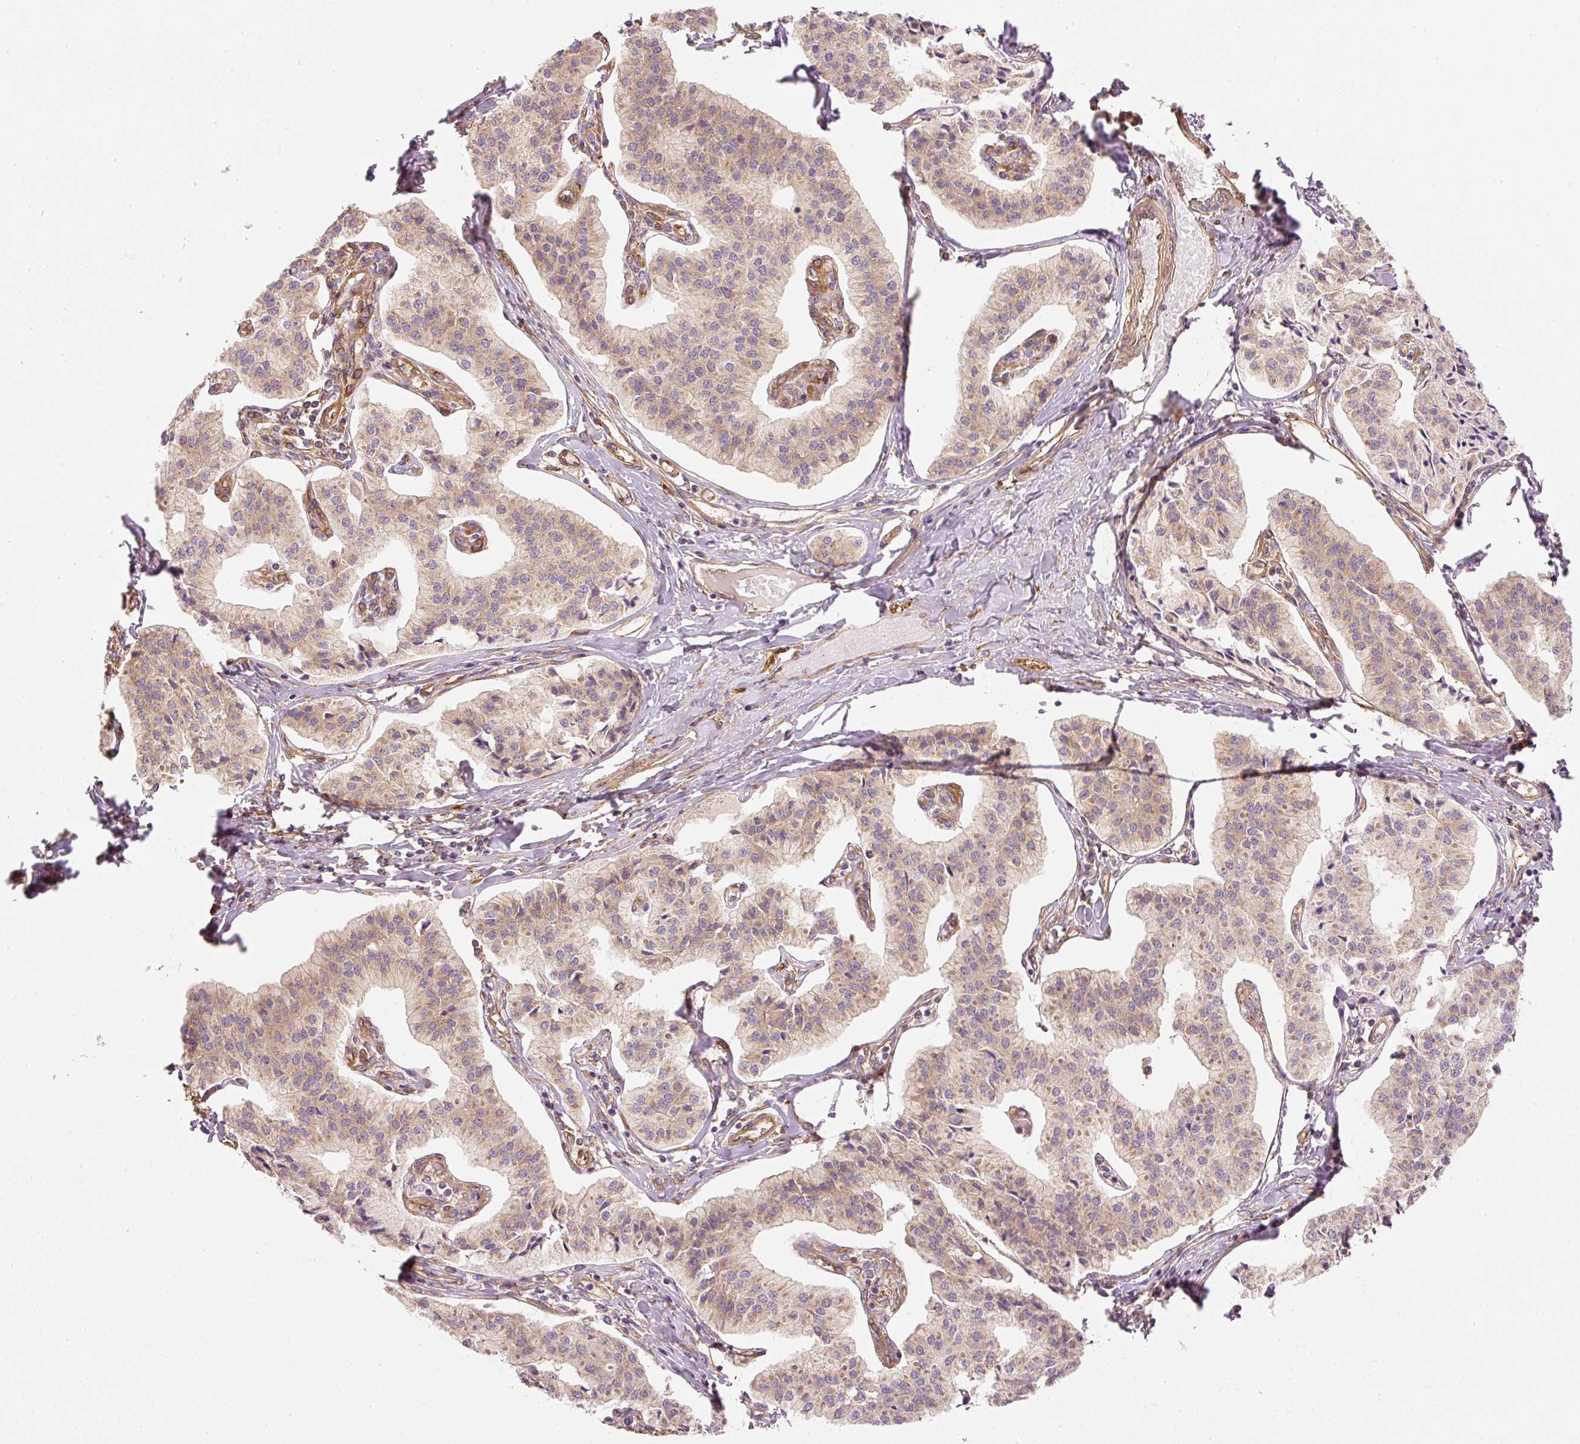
{"staining": {"intensity": "weak", "quantity": ">75%", "location": "cytoplasmic/membranous"}, "tissue": "pancreatic cancer", "cell_type": "Tumor cells", "image_type": "cancer", "snomed": [{"axis": "morphology", "description": "Adenocarcinoma, NOS"}, {"axis": "topography", "description": "Pancreas"}], "caption": "Protein staining by immunohistochemistry (IHC) demonstrates weak cytoplasmic/membranous staining in approximately >75% of tumor cells in pancreatic adenocarcinoma.", "gene": "RNF167", "patient": {"sex": "female", "age": 50}}